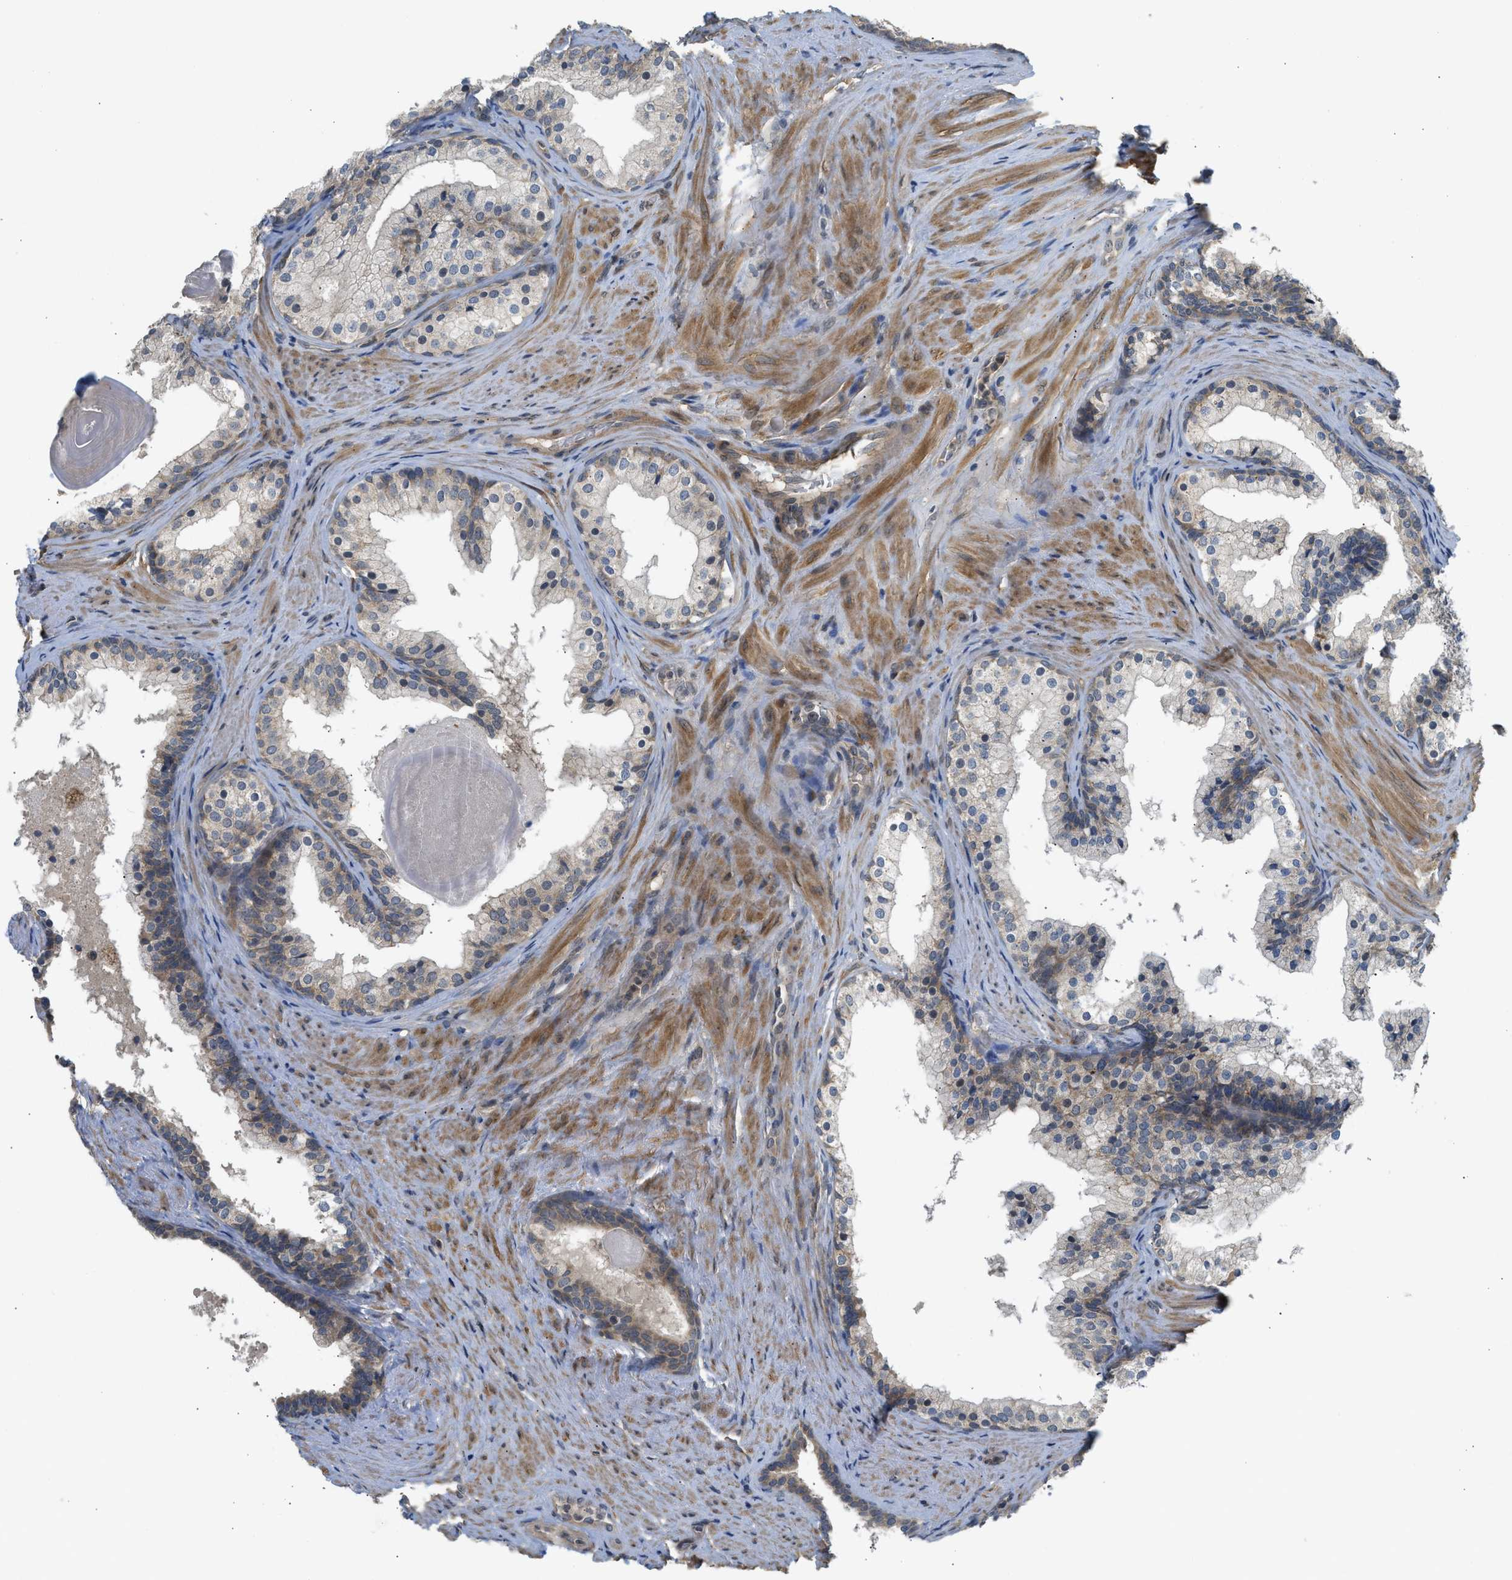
{"staining": {"intensity": "negative", "quantity": "none", "location": "none"}, "tissue": "prostate cancer", "cell_type": "Tumor cells", "image_type": "cancer", "snomed": [{"axis": "morphology", "description": "Adenocarcinoma, Low grade"}, {"axis": "topography", "description": "Prostate"}], "caption": "Immunohistochemical staining of prostate cancer displays no significant staining in tumor cells.", "gene": "ADCY8", "patient": {"sex": "male", "age": 69}}